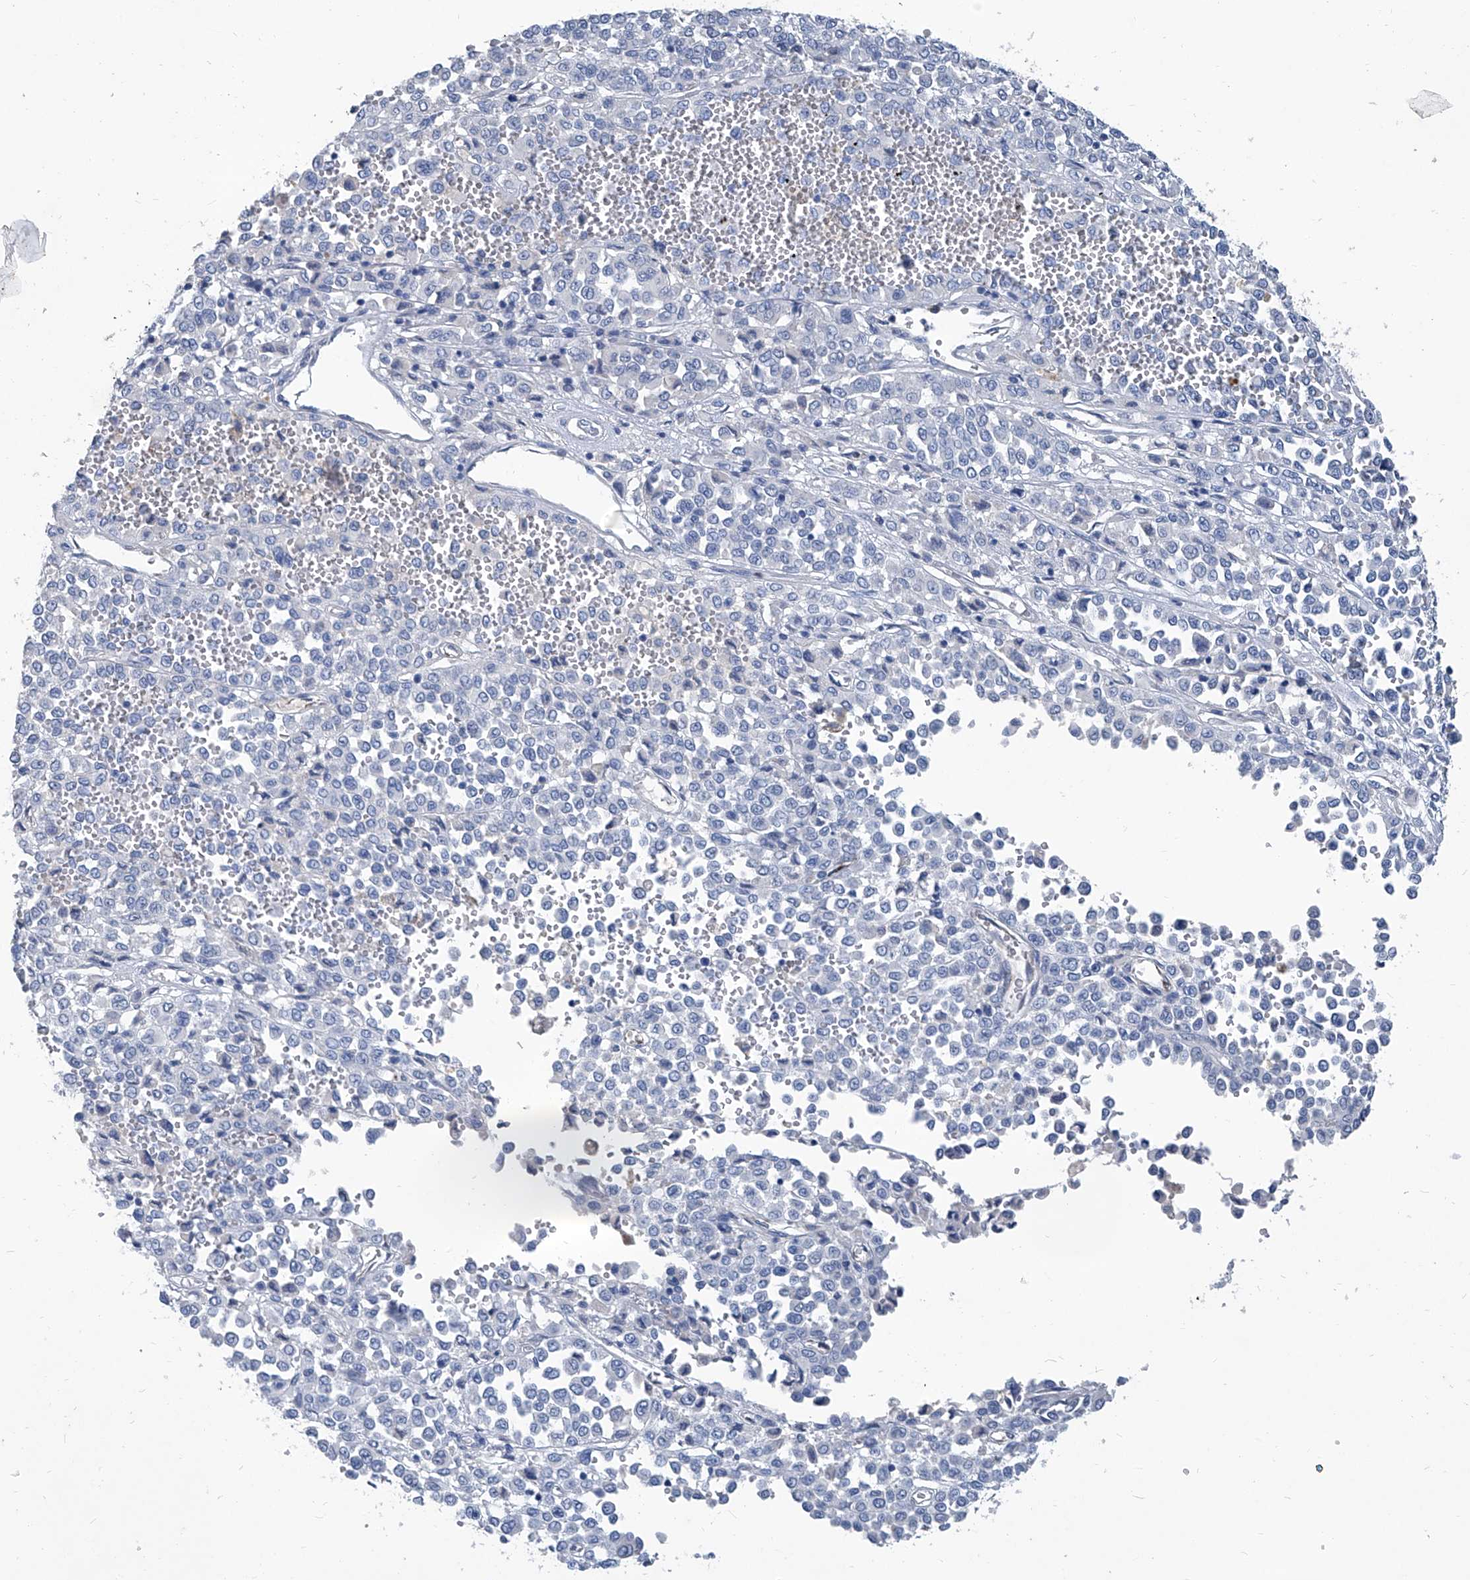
{"staining": {"intensity": "negative", "quantity": "none", "location": "none"}, "tissue": "melanoma", "cell_type": "Tumor cells", "image_type": "cancer", "snomed": [{"axis": "morphology", "description": "Malignant melanoma, Metastatic site"}, {"axis": "topography", "description": "Pancreas"}], "caption": "IHC micrograph of human melanoma stained for a protein (brown), which exhibits no expression in tumor cells.", "gene": "MTARC1", "patient": {"sex": "female", "age": 30}}